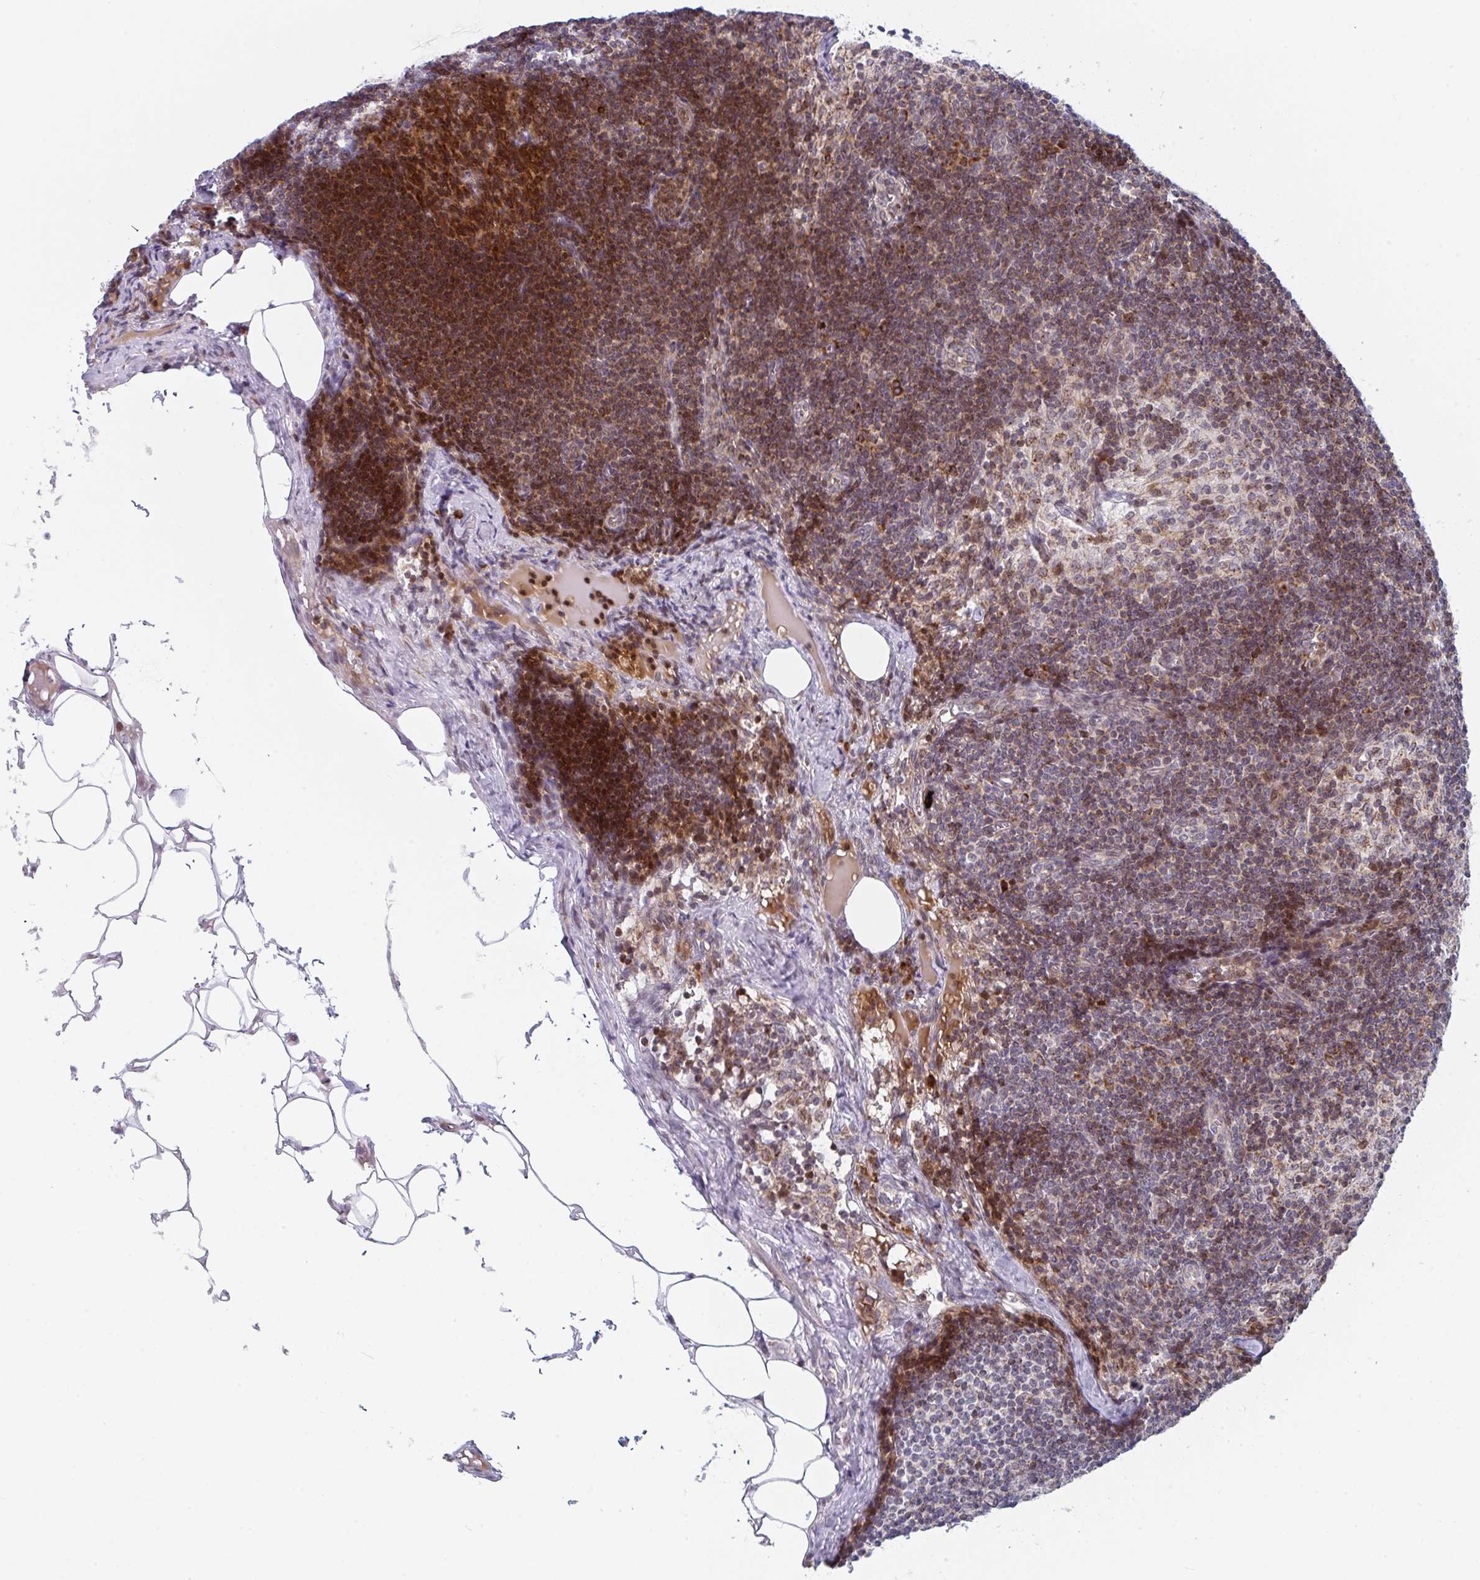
{"staining": {"intensity": "strong", "quantity": ">75%", "location": "cytoplasmic/membranous"}, "tissue": "lymph node", "cell_type": "Germinal center cells", "image_type": "normal", "snomed": [{"axis": "morphology", "description": "Normal tissue, NOS"}, {"axis": "topography", "description": "Lymph node"}], "caption": "Approximately >75% of germinal center cells in benign lymph node exhibit strong cytoplasmic/membranous protein positivity as visualized by brown immunohistochemical staining.", "gene": "PRKCH", "patient": {"sex": "female", "age": 31}}